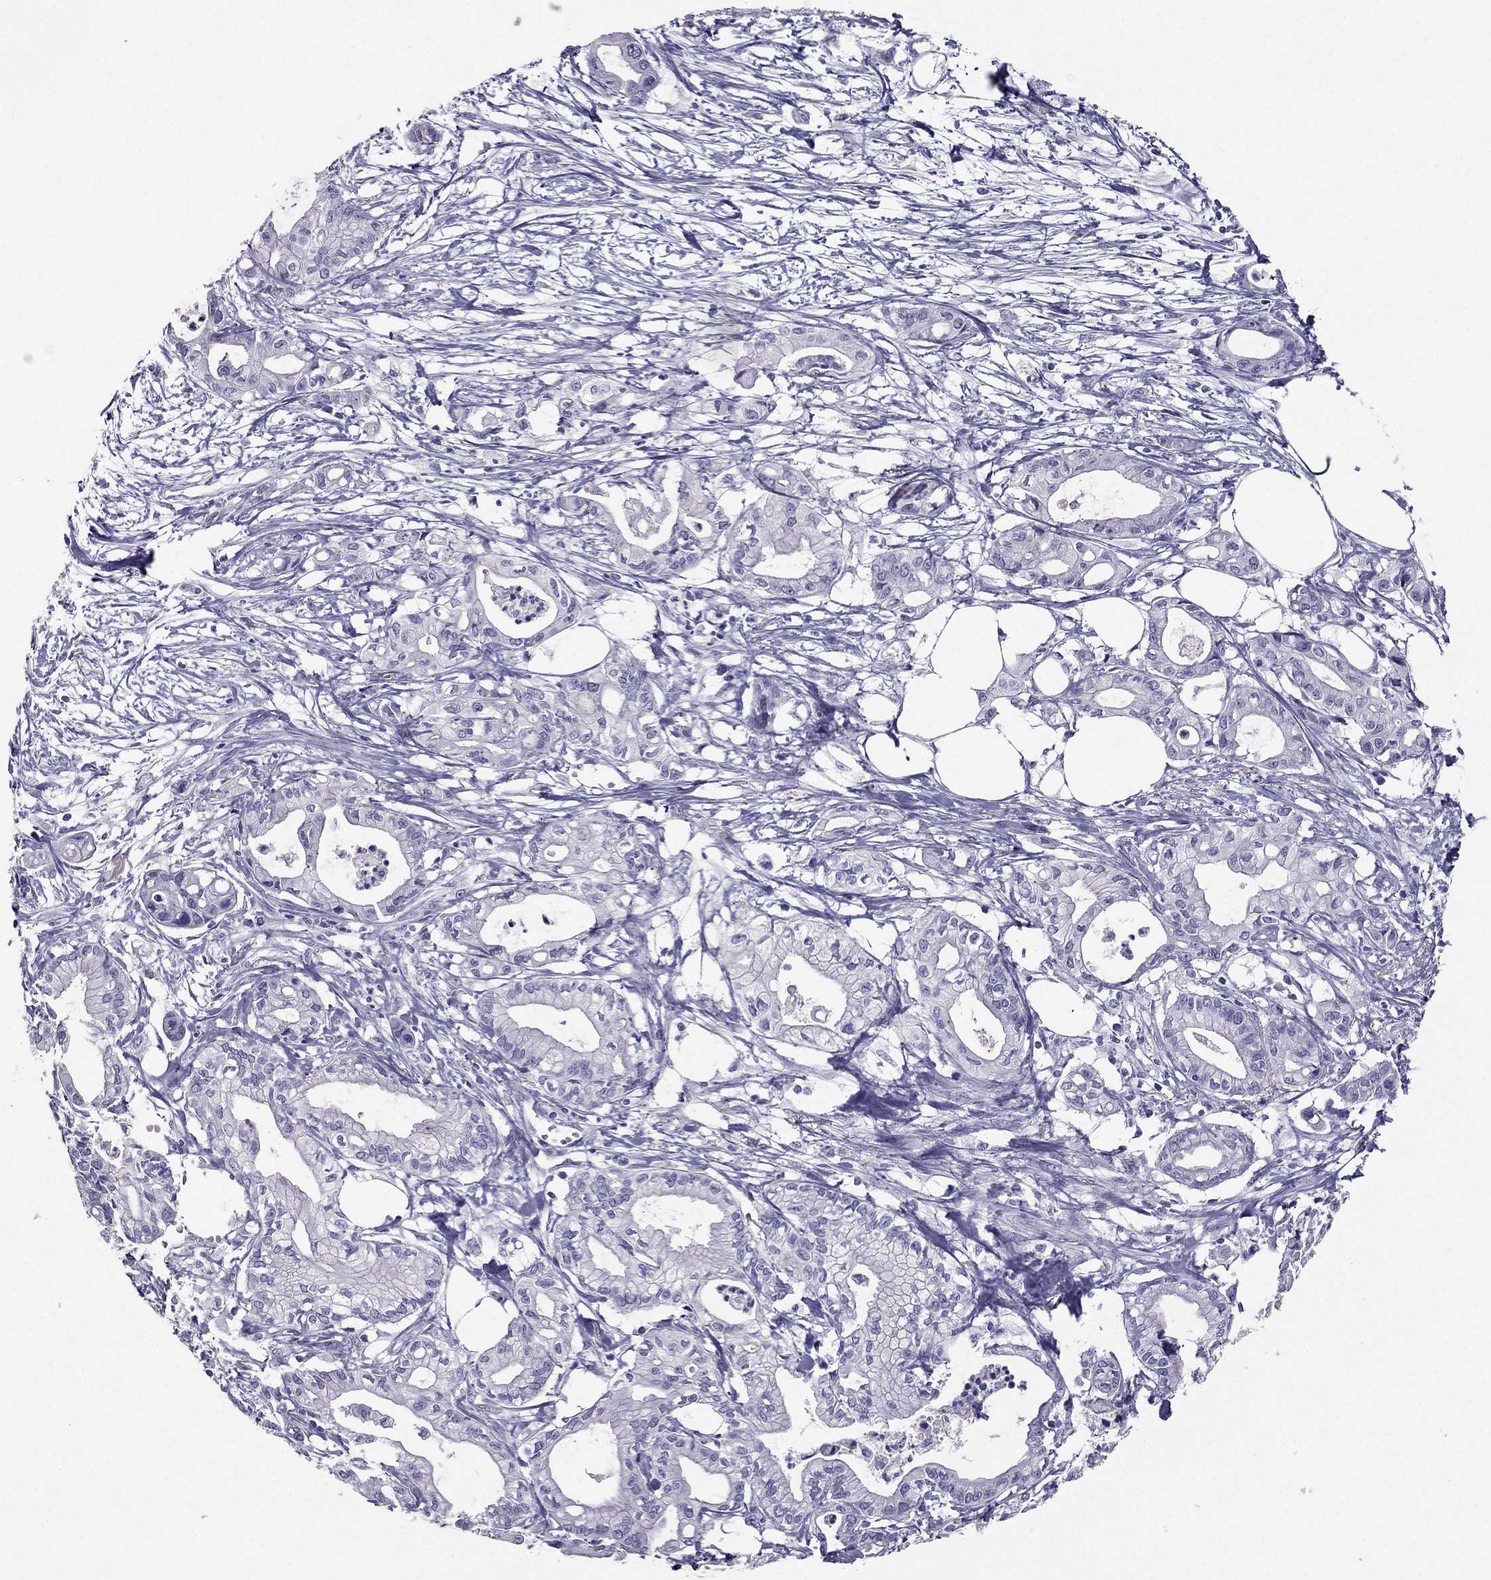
{"staining": {"intensity": "negative", "quantity": "none", "location": "none"}, "tissue": "pancreatic cancer", "cell_type": "Tumor cells", "image_type": "cancer", "snomed": [{"axis": "morphology", "description": "Adenocarcinoma, NOS"}, {"axis": "topography", "description": "Pancreas"}], "caption": "This is an immunohistochemistry (IHC) histopathology image of pancreatic cancer. There is no positivity in tumor cells.", "gene": "LMTK3", "patient": {"sex": "male", "age": 71}}